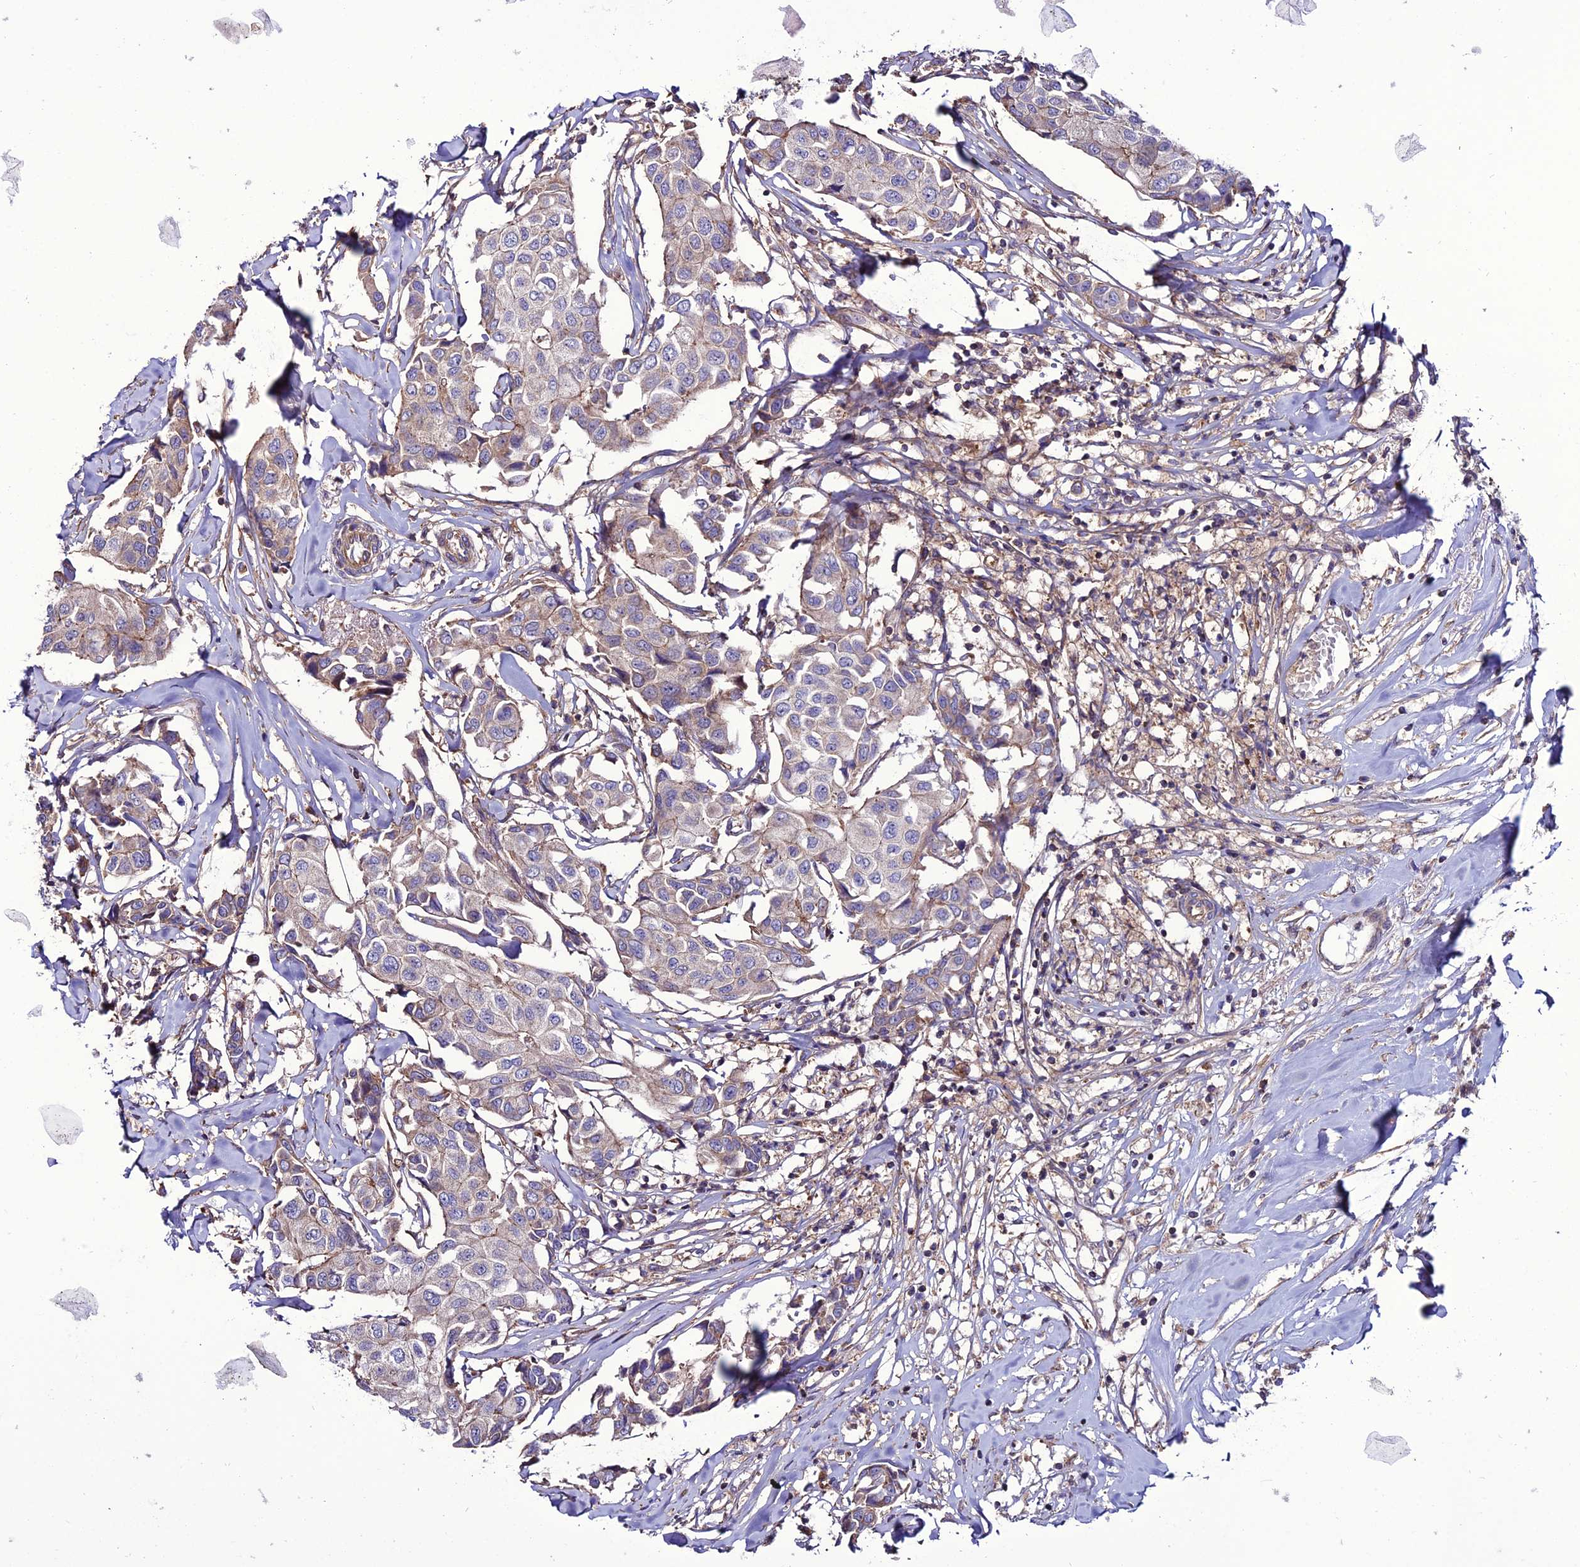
{"staining": {"intensity": "weak", "quantity": "25%-75%", "location": "cytoplasmic/membranous"}, "tissue": "breast cancer", "cell_type": "Tumor cells", "image_type": "cancer", "snomed": [{"axis": "morphology", "description": "Duct carcinoma"}, {"axis": "topography", "description": "Breast"}], "caption": "Immunohistochemical staining of infiltrating ductal carcinoma (breast) exhibits weak cytoplasmic/membranous protein expression in approximately 25%-75% of tumor cells.", "gene": "PPIL3", "patient": {"sex": "female", "age": 80}}